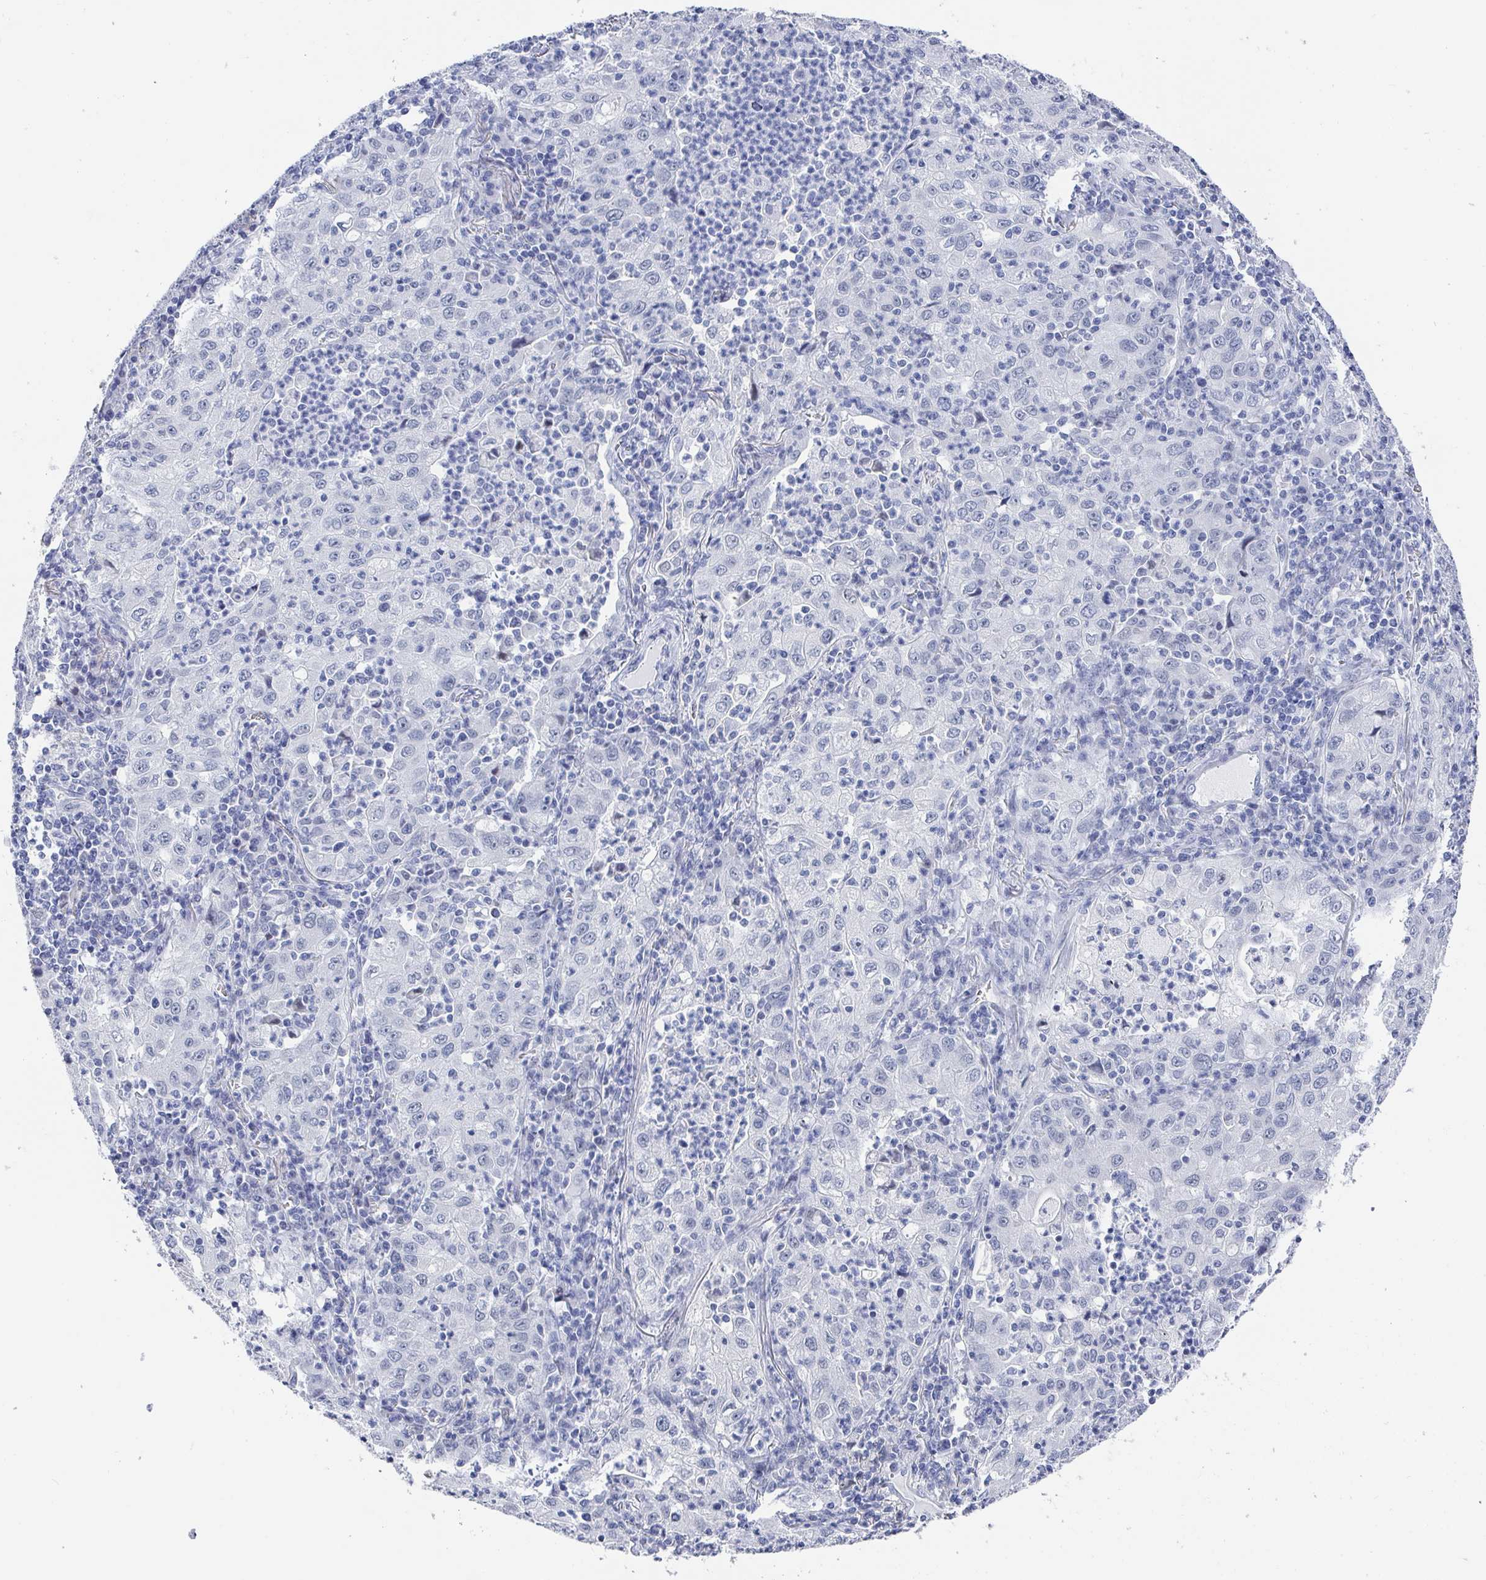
{"staining": {"intensity": "negative", "quantity": "none", "location": "none"}, "tissue": "lung cancer", "cell_type": "Tumor cells", "image_type": "cancer", "snomed": [{"axis": "morphology", "description": "Squamous cell carcinoma, NOS"}, {"axis": "topography", "description": "Lung"}], "caption": "This is an immunohistochemistry (IHC) image of human lung squamous cell carcinoma. There is no positivity in tumor cells.", "gene": "CAMKV", "patient": {"sex": "male", "age": 71}}